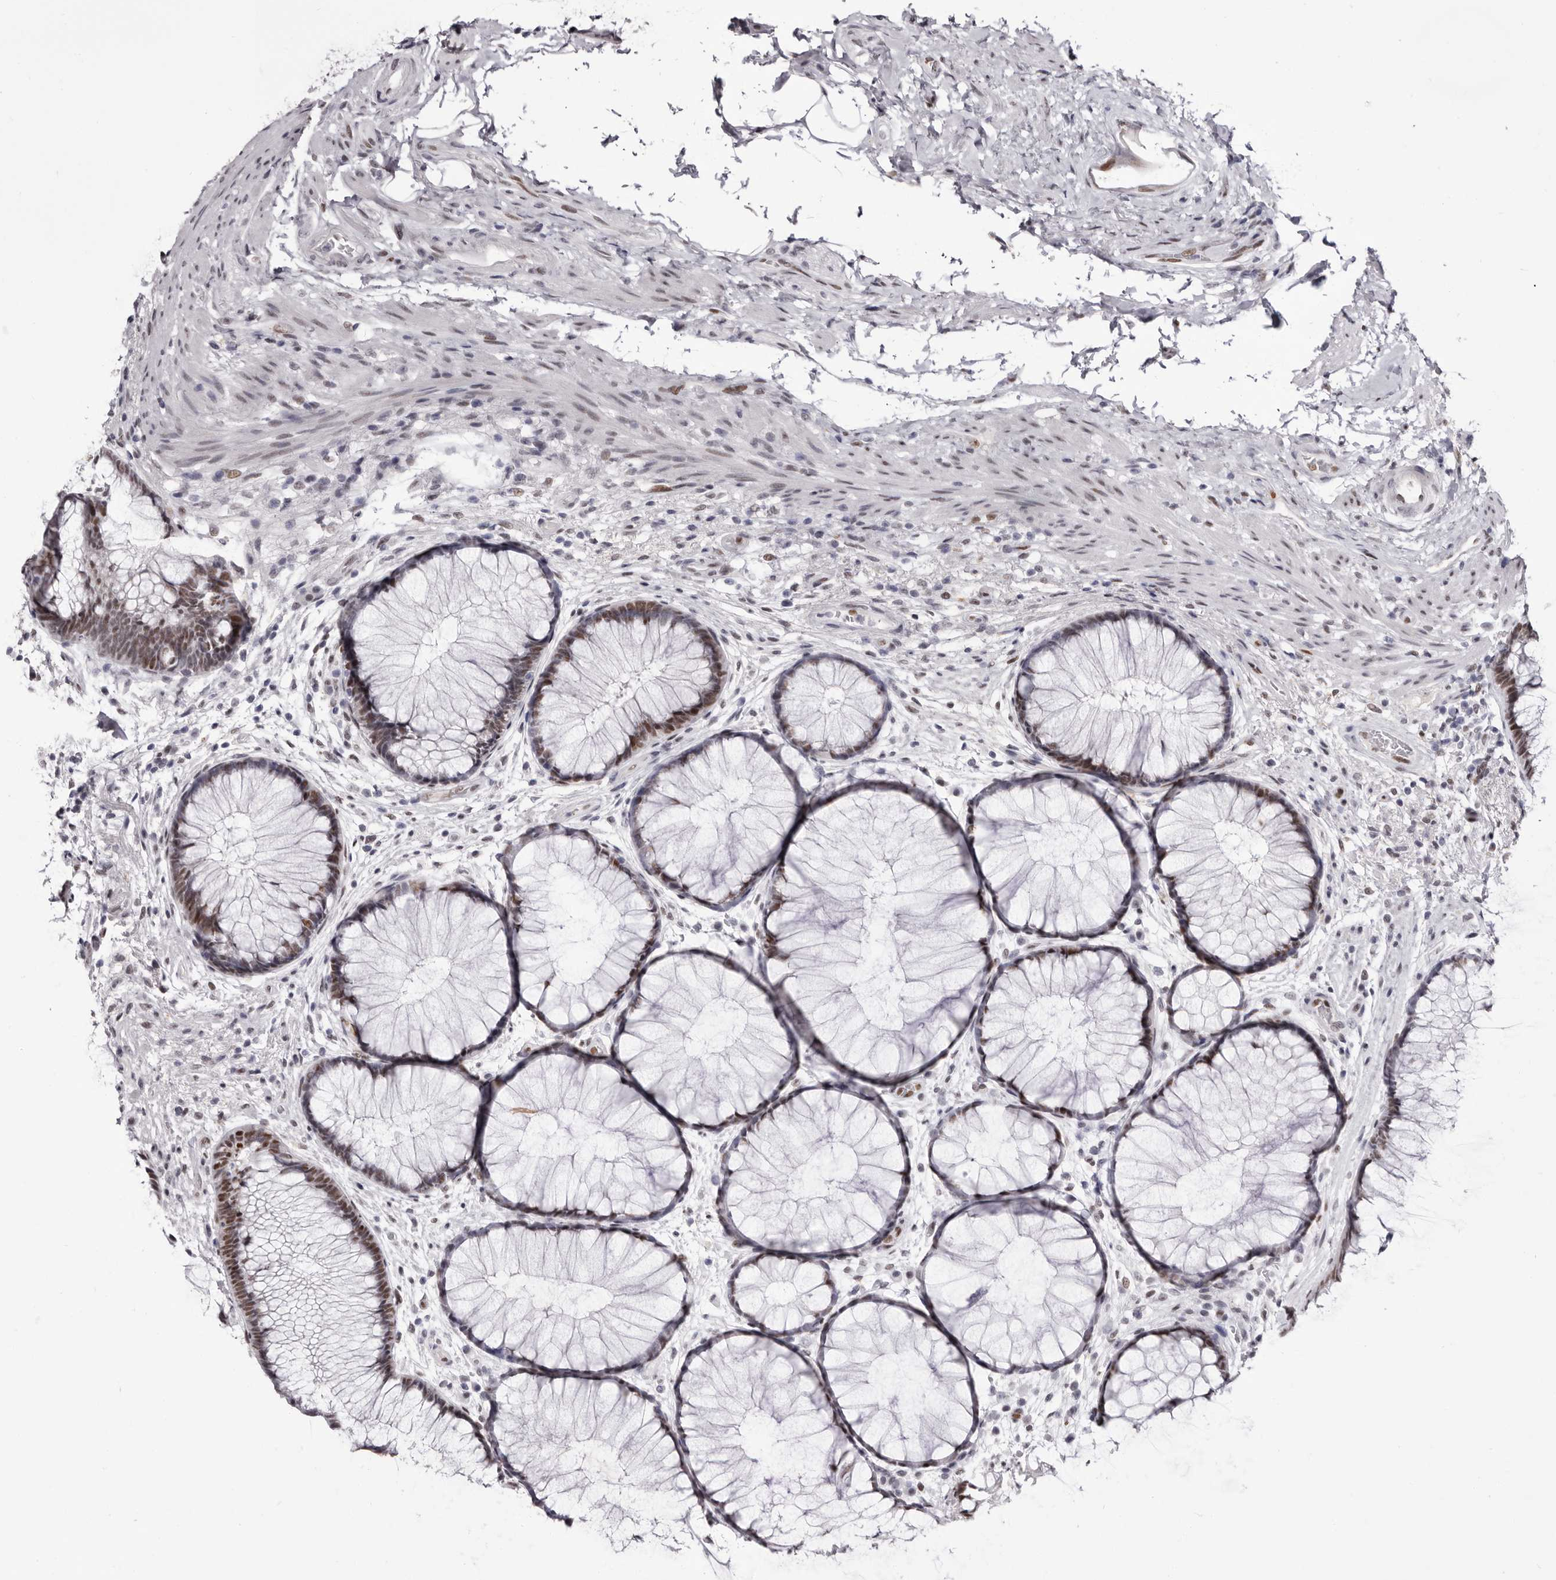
{"staining": {"intensity": "strong", "quantity": "25%-75%", "location": "nuclear"}, "tissue": "rectum", "cell_type": "Glandular cells", "image_type": "normal", "snomed": [{"axis": "morphology", "description": "Normal tissue, NOS"}, {"axis": "topography", "description": "Rectum"}], "caption": "A high-resolution histopathology image shows immunohistochemistry staining of benign rectum, which demonstrates strong nuclear expression in about 25%-75% of glandular cells.", "gene": "ZNF326", "patient": {"sex": "male", "age": 51}}